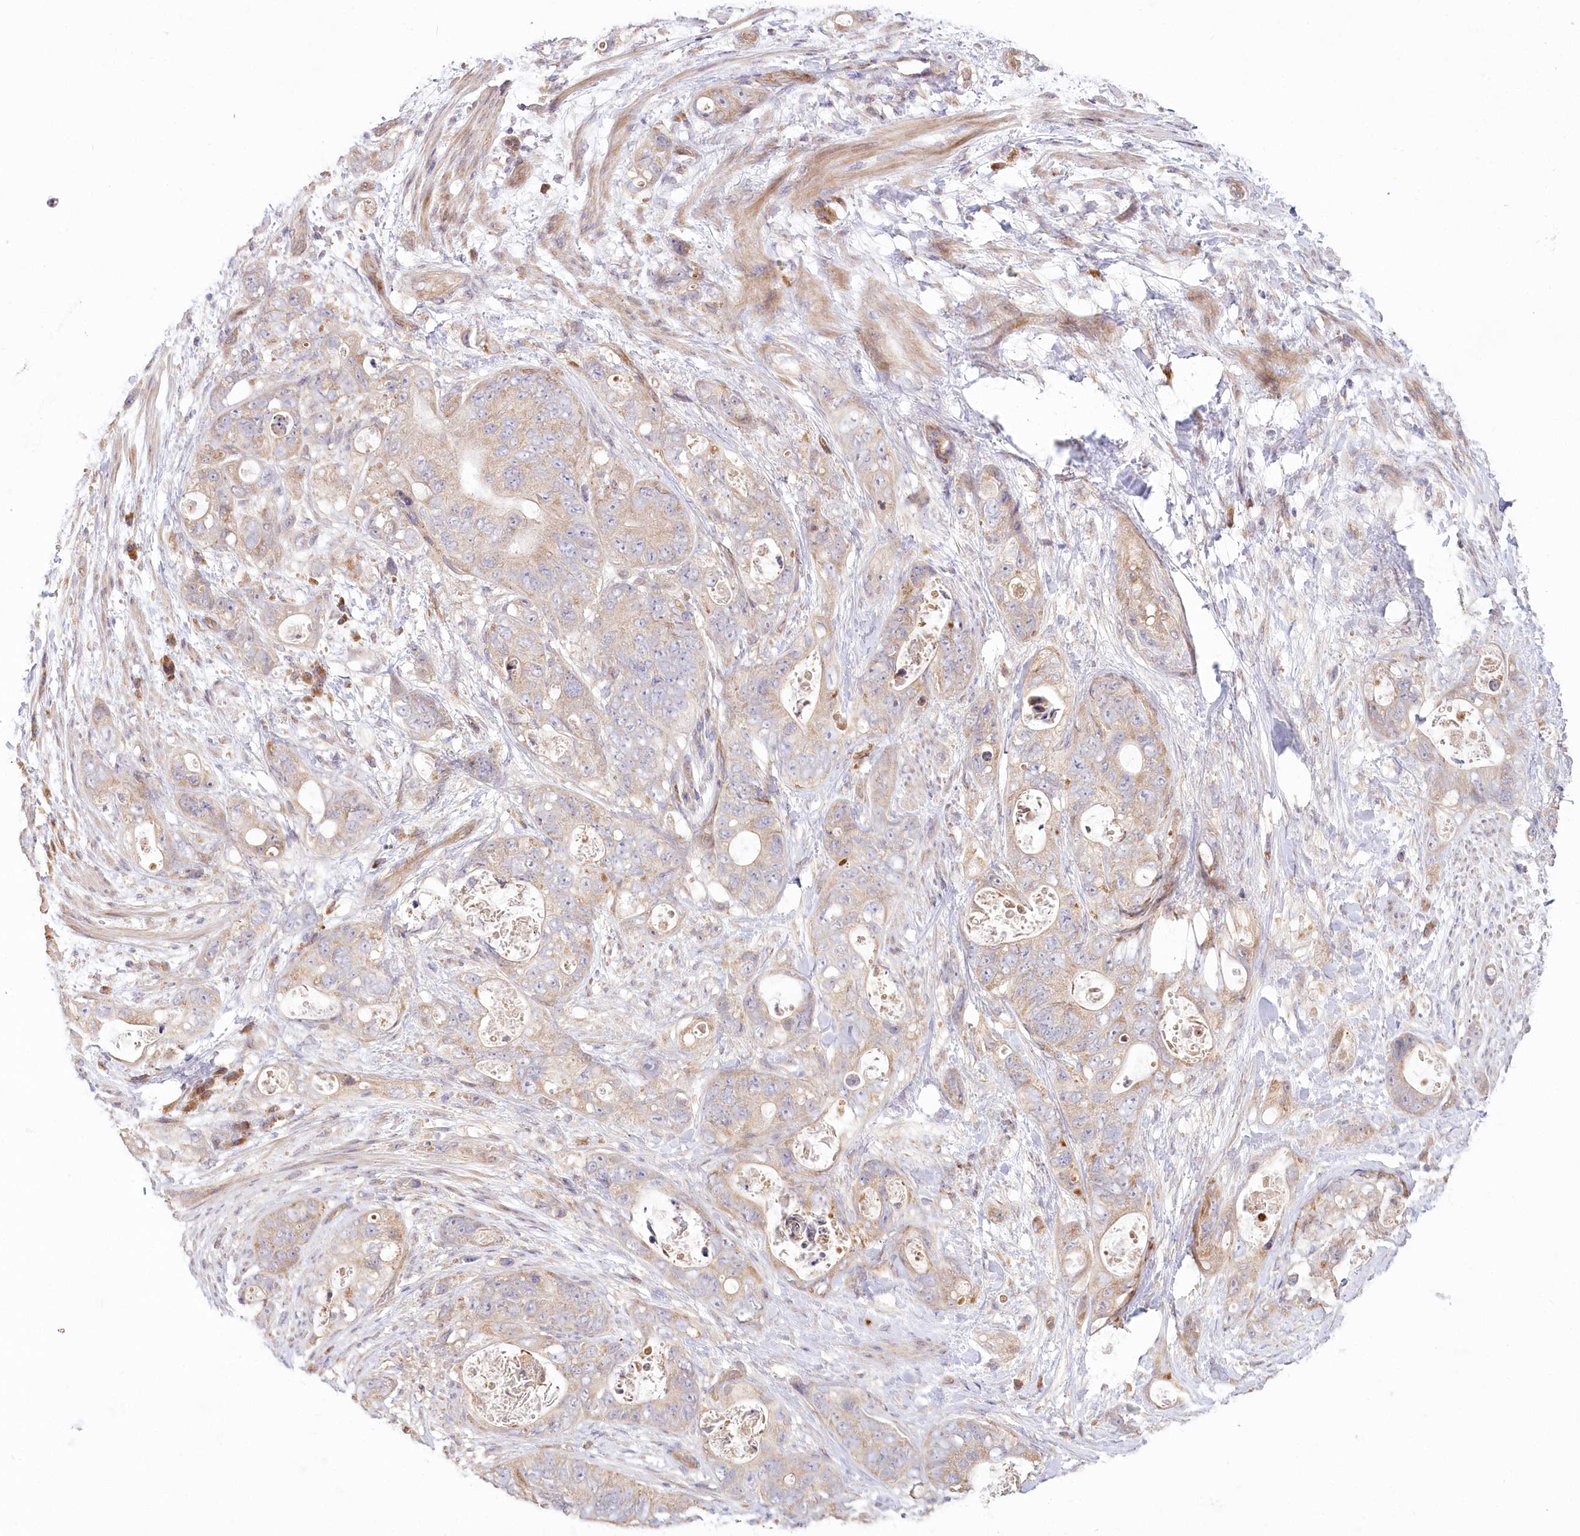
{"staining": {"intensity": "weak", "quantity": "25%-75%", "location": "cytoplasmic/membranous"}, "tissue": "stomach cancer", "cell_type": "Tumor cells", "image_type": "cancer", "snomed": [{"axis": "morphology", "description": "Adenocarcinoma, NOS"}, {"axis": "topography", "description": "Stomach"}], "caption": "Immunohistochemical staining of human stomach adenocarcinoma demonstrates low levels of weak cytoplasmic/membranous expression in about 25%-75% of tumor cells.", "gene": "CEP70", "patient": {"sex": "female", "age": 89}}